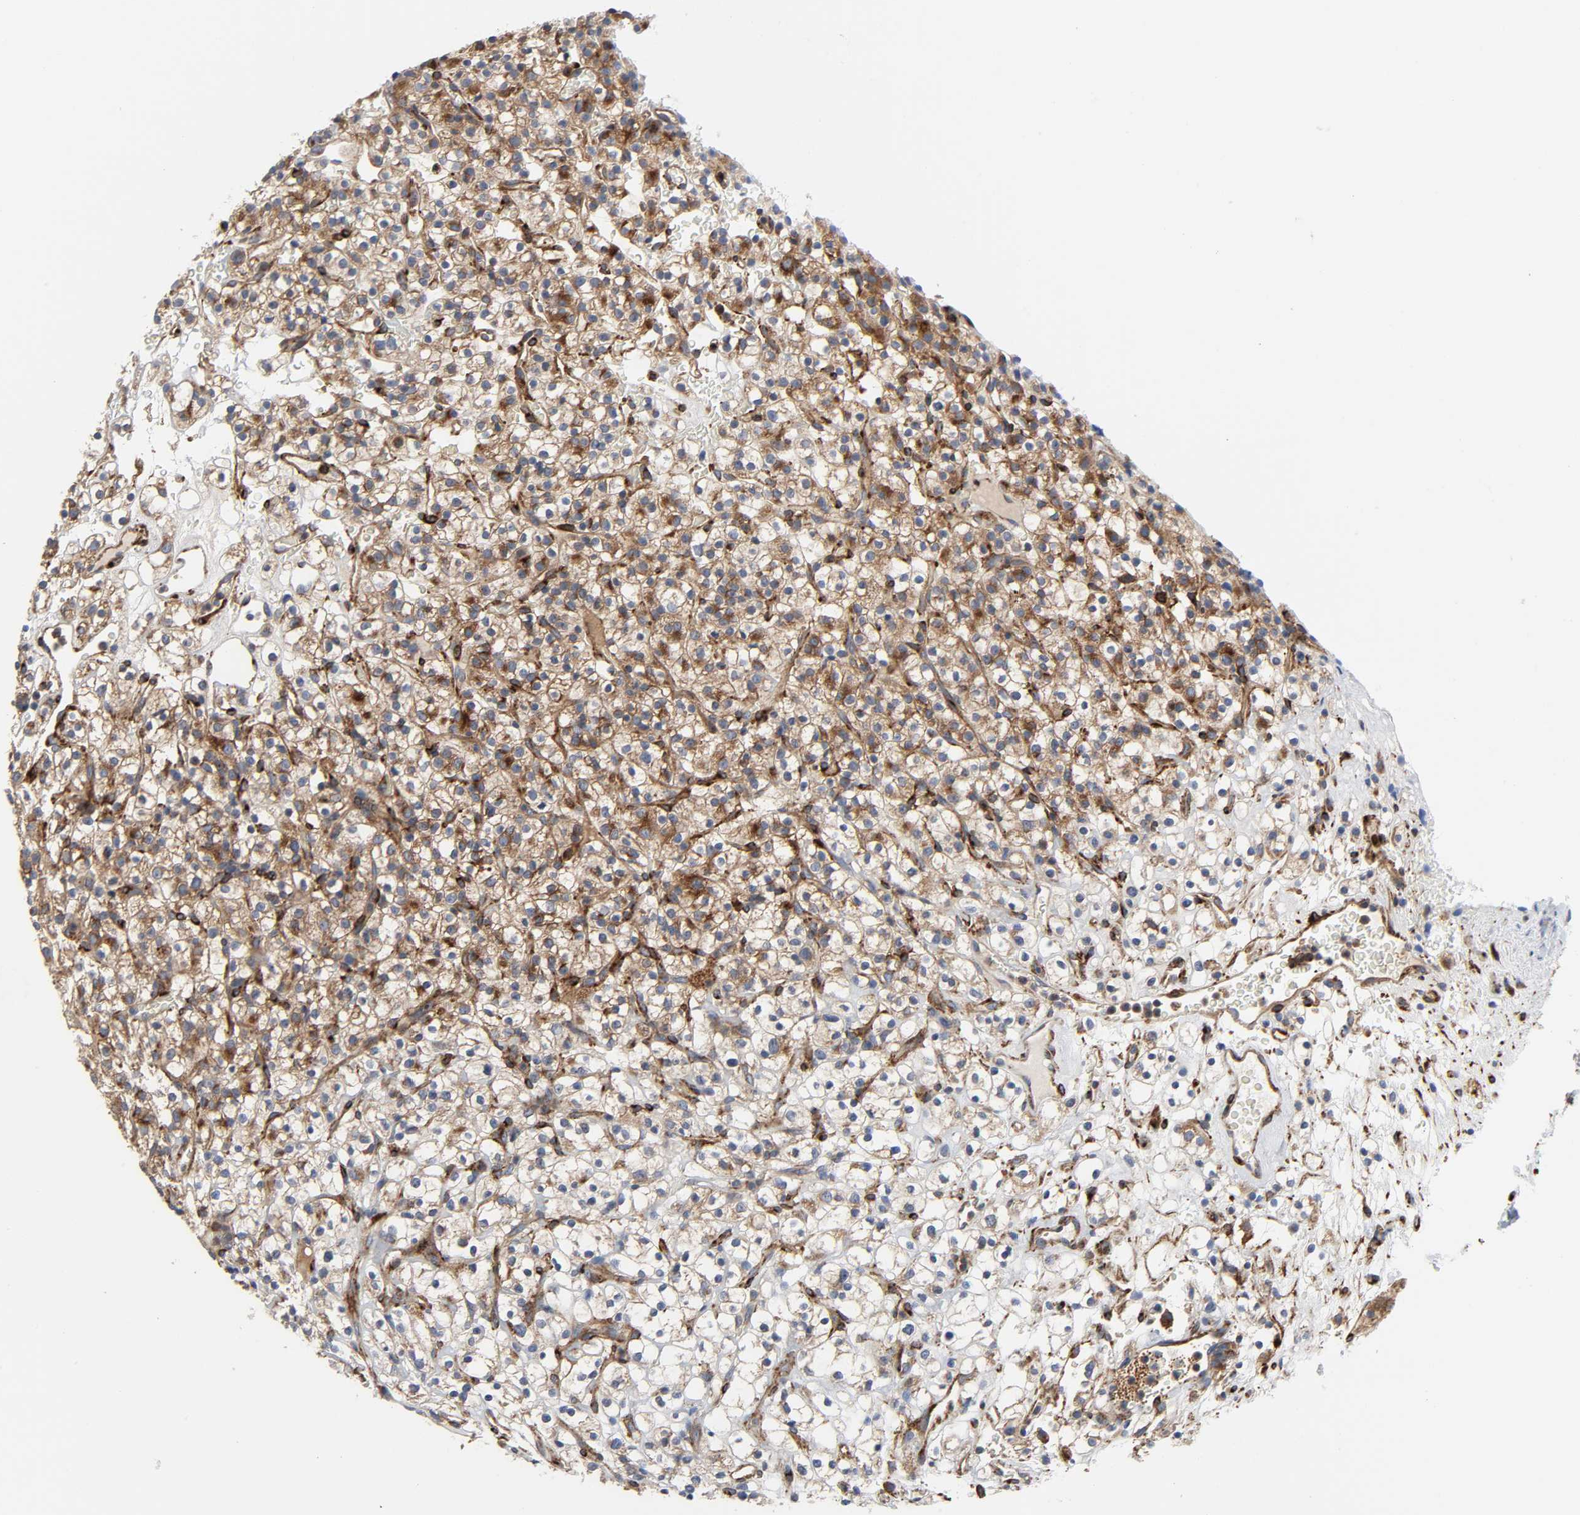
{"staining": {"intensity": "strong", "quantity": ">75%", "location": "cytoplasmic/membranous"}, "tissue": "renal cancer", "cell_type": "Tumor cells", "image_type": "cancer", "snomed": [{"axis": "morphology", "description": "Normal tissue, NOS"}, {"axis": "morphology", "description": "Adenocarcinoma, NOS"}, {"axis": "topography", "description": "Kidney"}], "caption": "Adenocarcinoma (renal) was stained to show a protein in brown. There is high levels of strong cytoplasmic/membranous expression in approximately >75% of tumor cells.", "gene": "ARHGAP1", "patient": {"sex": "female", "age": 72}}